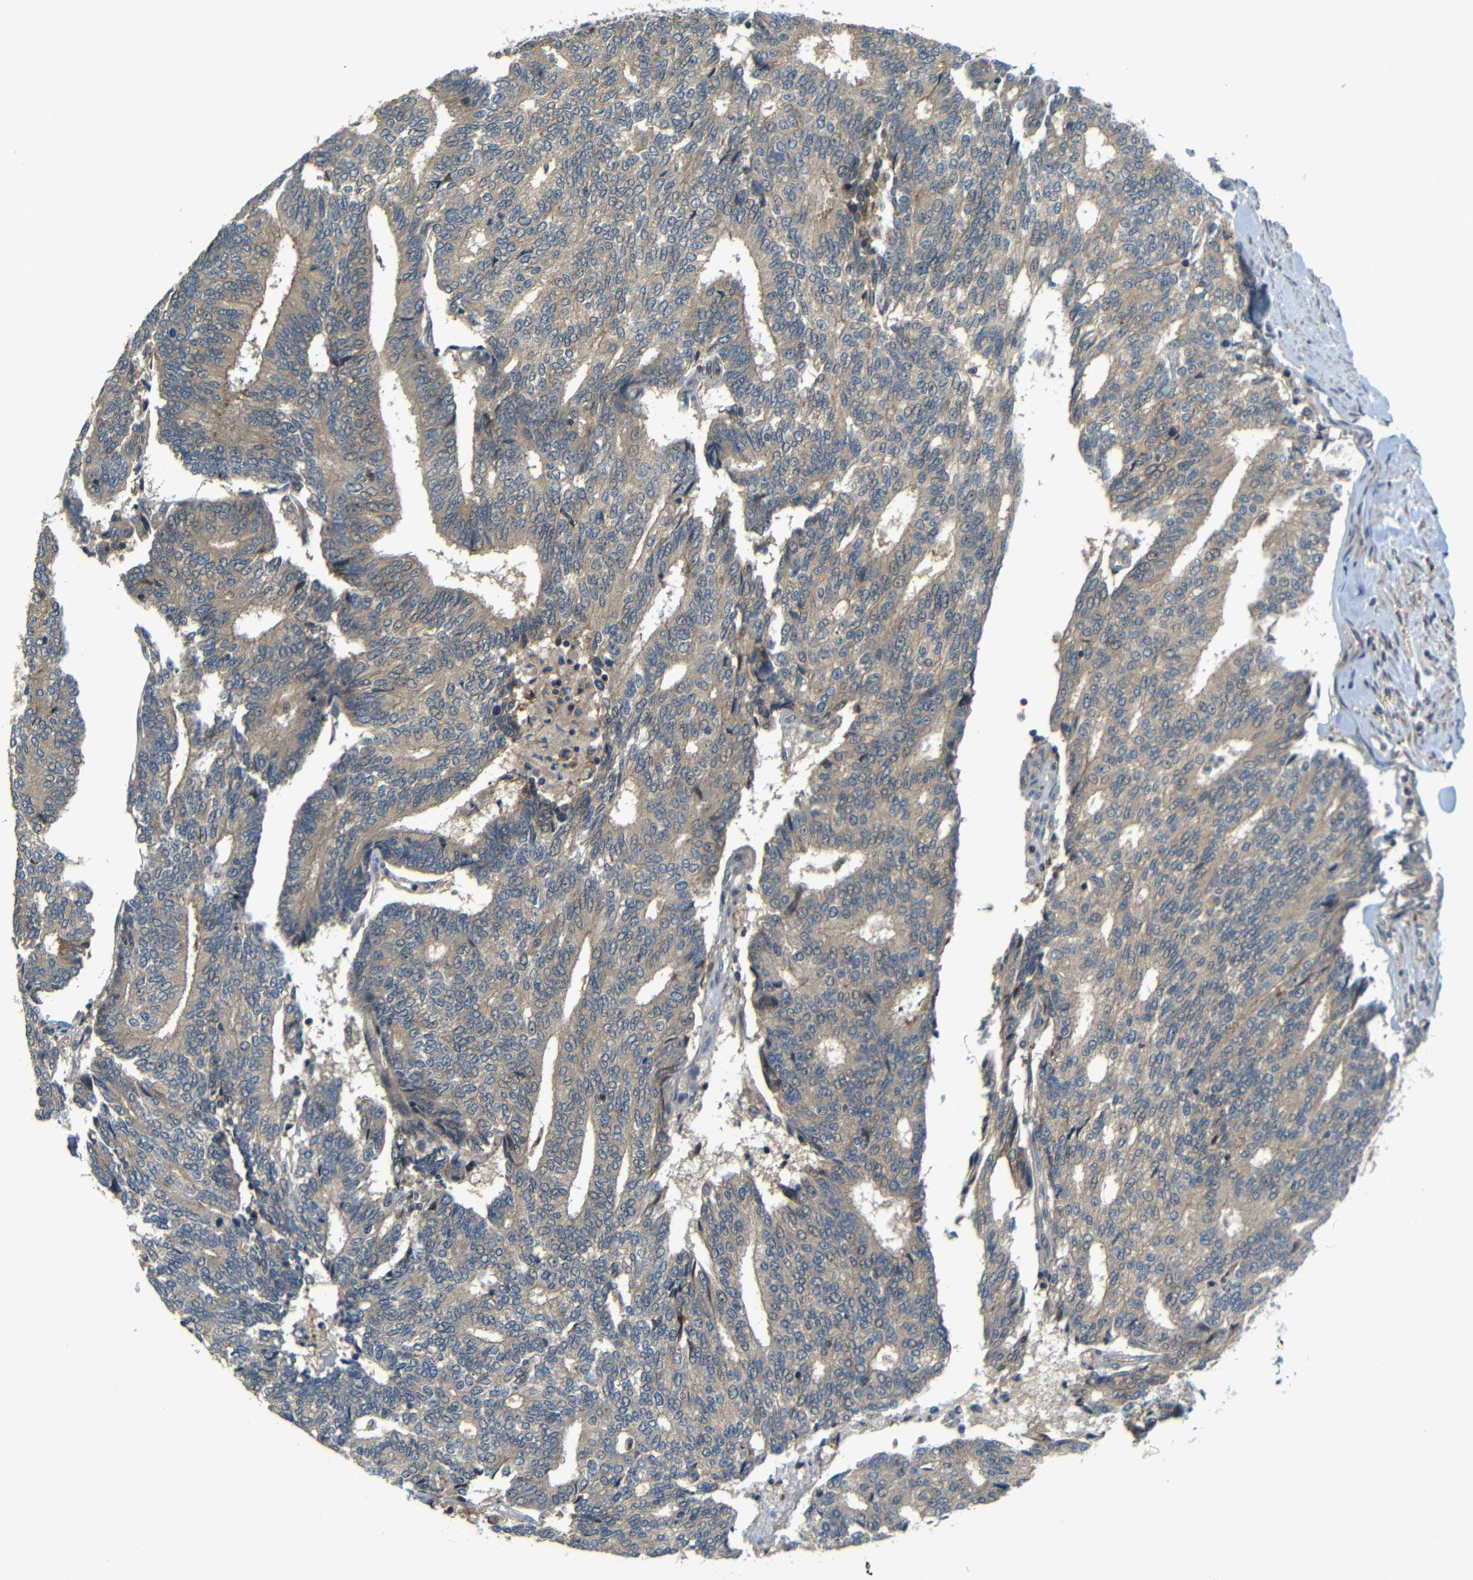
{"staining": {"intensity": "weak", "quantity": ">75%", "location": "cytoplasmic/membranous"}, "tissue": "prostate cancer", "cell_type": "Tumor cells", "image_type": "cancer", "snomed": [{"axis": "morphology", "description": "Normal tissue, NOS"}, {"axis": "morphology", "description": "Adenocarcinoma, High grade"}, {"axis": "topography", "description": "Prostate"}, {"axis": "topography", "description": "Seminal veicle"}], "caption": "Immunohistochemistry (DAB (3,3'-diaminobenzidine)) staining of adenocarcinoma (high-grade) (prostate) reveals weak cytoplasmic/membranous protein staining in approximately >75% of tumor cells. The protein of interest is shown in brown color, while the nuclei are stained blue.", "gene": "FNDC3A", "patient": {"sex": "male", "age": 55}}